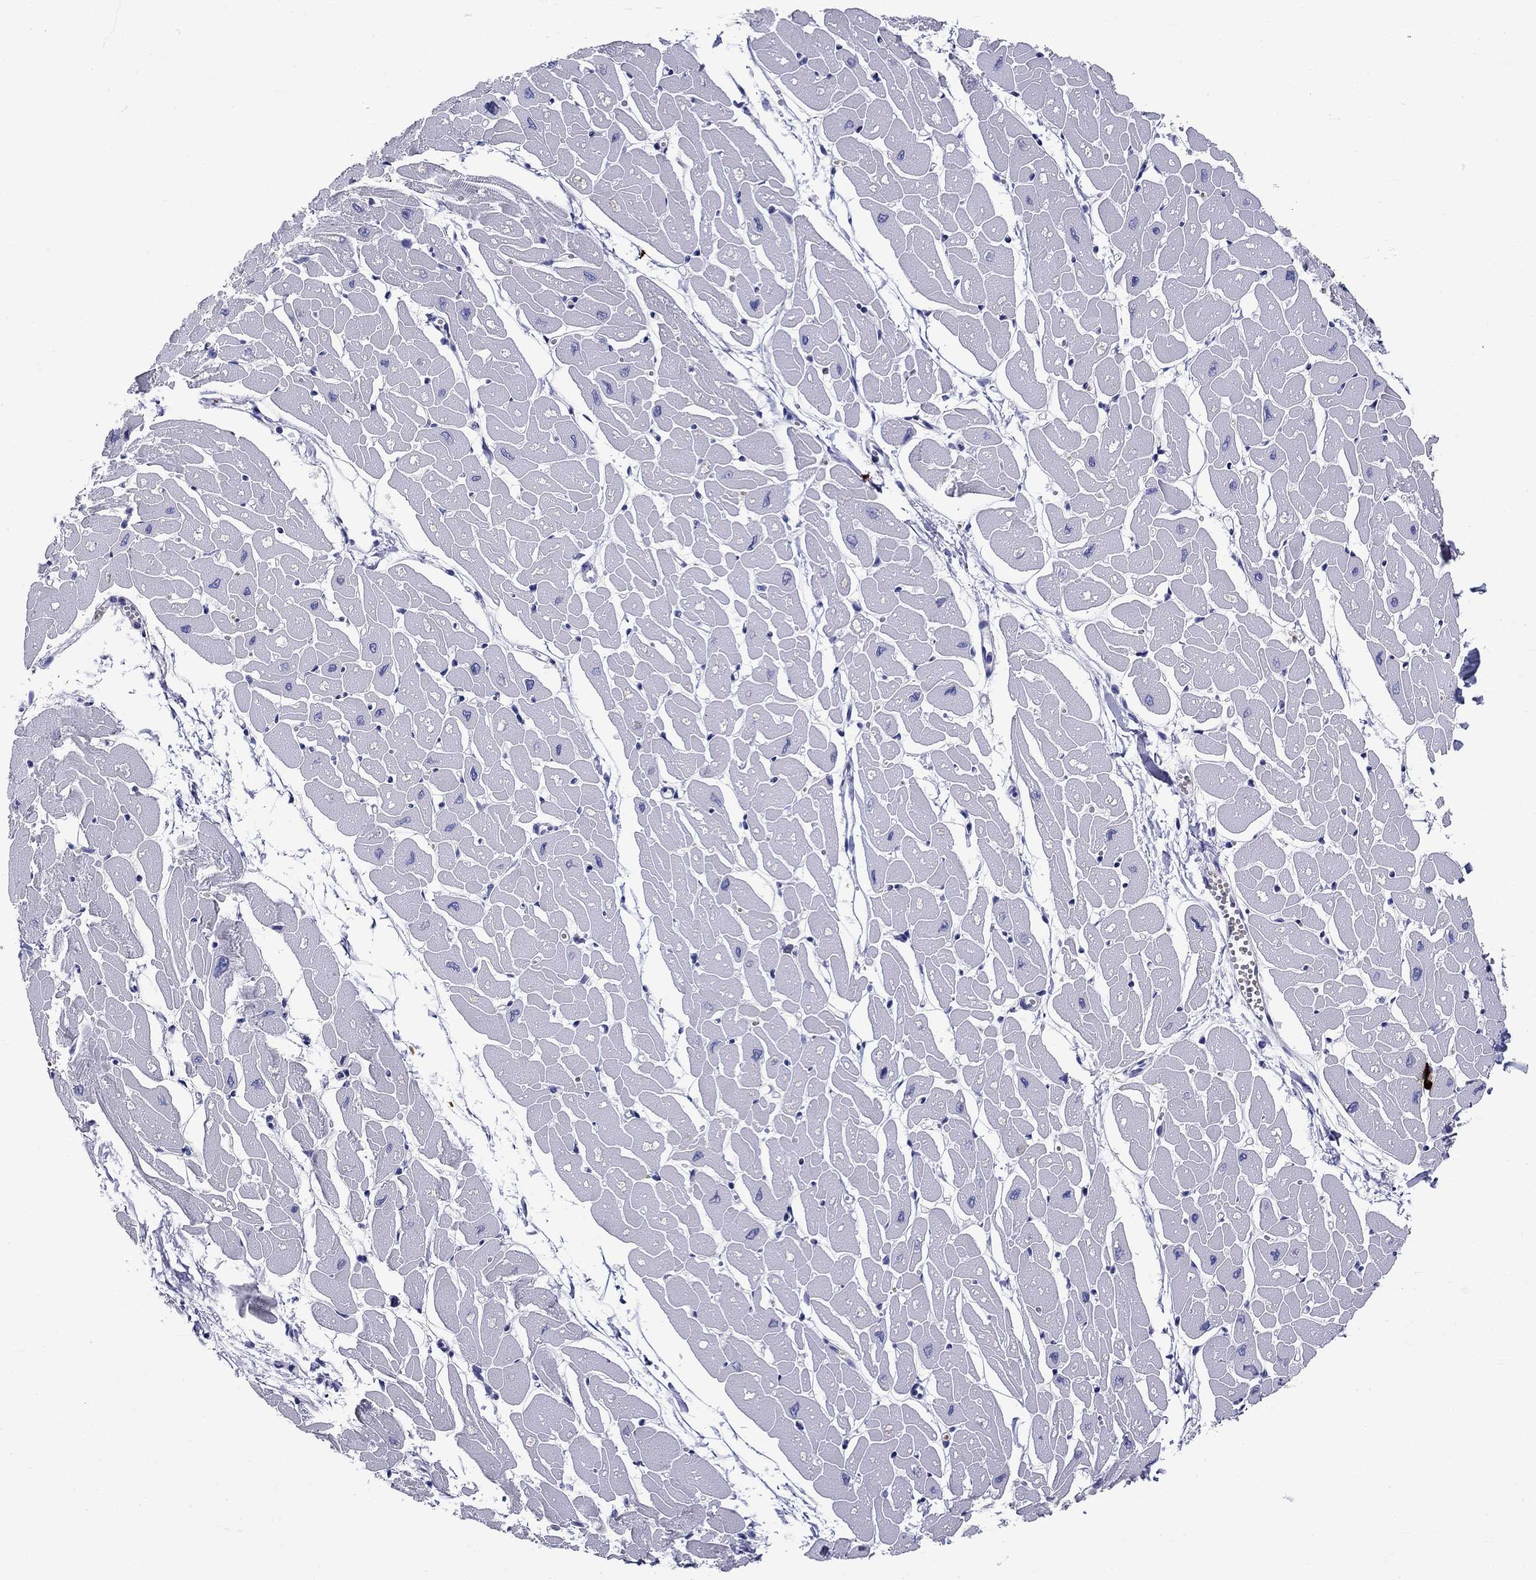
{"staining": {"intensity": "negative", "quantity": "none", "location": "none"}, "tissue": "heart muscle", "cell_type": "Cardiomyocytes", "image_type": "normal", "snomed": [{"axis": "morphology", "description": "Normal tissue, NOS"}, {"axis": "topography", "description": "Heart"}], "caption": "The histopathology image reveals no significant staining in cardiomyocytes of heart muscle. Nuclei are stained in blue.", "gene": "CD40LG", "patient": {"sex": "male", "age": 57}}